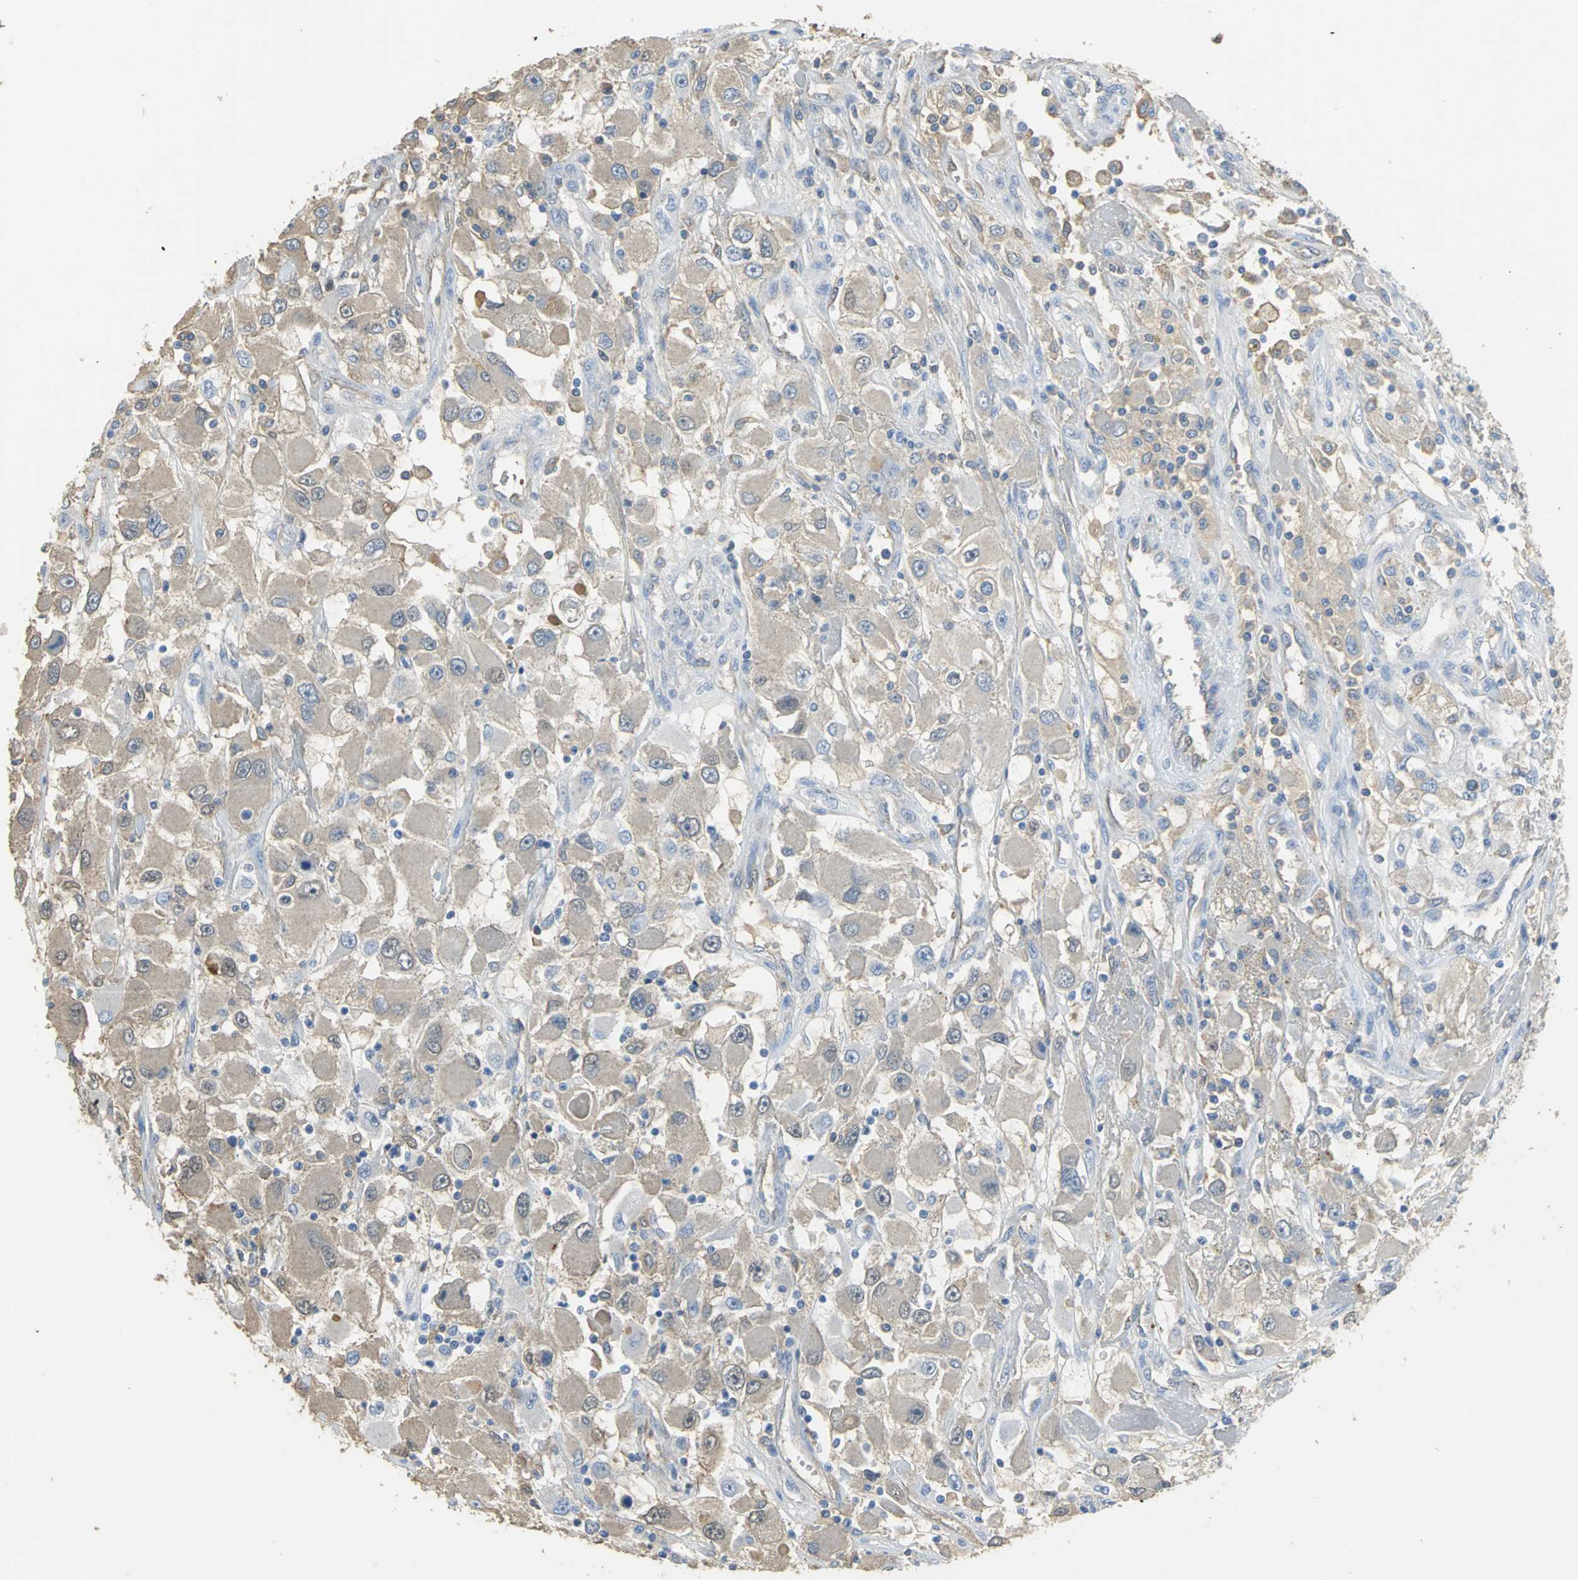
{"staining": {"intensity": "moderate", "quantity": ">75%", "location": "cytoplasmic/membranous,nuclear"}, "tissue": "renal cancer", "cell_type": "Tumor cells", "image_type": "cancer", "snomed": [{"axis": "morphology", "description": "Adenocarcinoma, NOS"}, {"axis": "topography", "description": "Kidney"}], "caption": "Protein expression by IHC reveals moderate cytoplasmic/membranous and nuclear positivity in approximately >75% of tumor cells in renal cancer. (IHC, brightfield microscopy, high magnification).", "gene": "GYG2", "patient": {"sex": "female", "age": 52}}